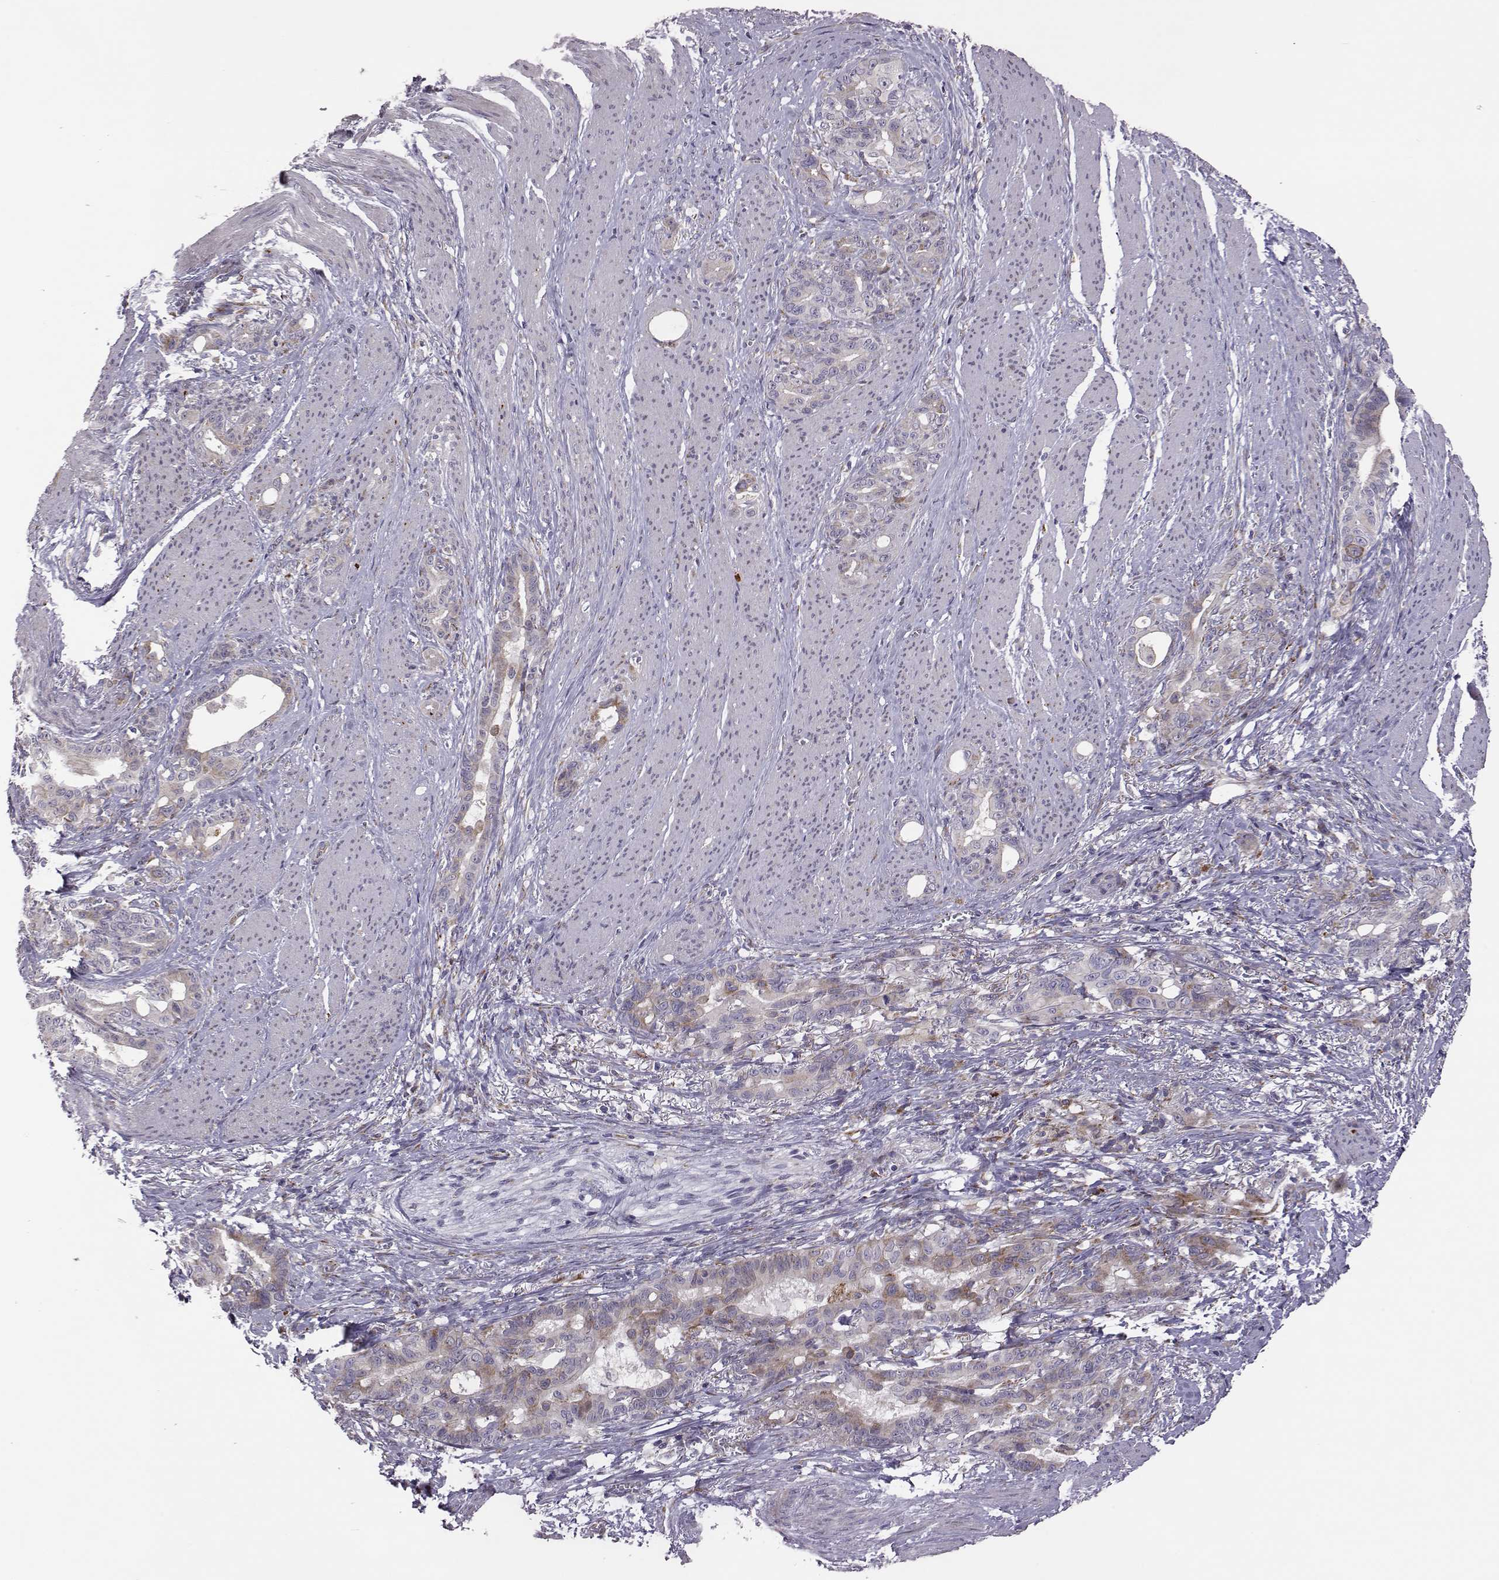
{"staining": {"intensity": "moderate", "quantity": "25%-75%", "location": "cytoplasmic/membranous"}, "tissue": "stomach cancer", "cell_type": "Tumor cells", "image_type": "cancer", "snomed": [{"axis": "morphology", "description": "Normal tissue, NOS"}, {"axis": "morphology", "description": "Adenocarcinoma, NOS"}, {"axis": "topography", "description": "Esophagus"}, {"axis": "topography", "description": "Stomach, upper"}], "caption": "Immunohistochemistry of human stomach cancer exhibits medium levels of moderate cytoplasmic/membranous staining in about 25%-75% of tumor cells. The staining was performed using DAB (3,3'-diaminobenzidine), with brown indicating positive protein expression. Nuclei are stained blue with hematoxylin.", "gene": "SELENOI", "patient": {"sex": "male", "age": 62}}